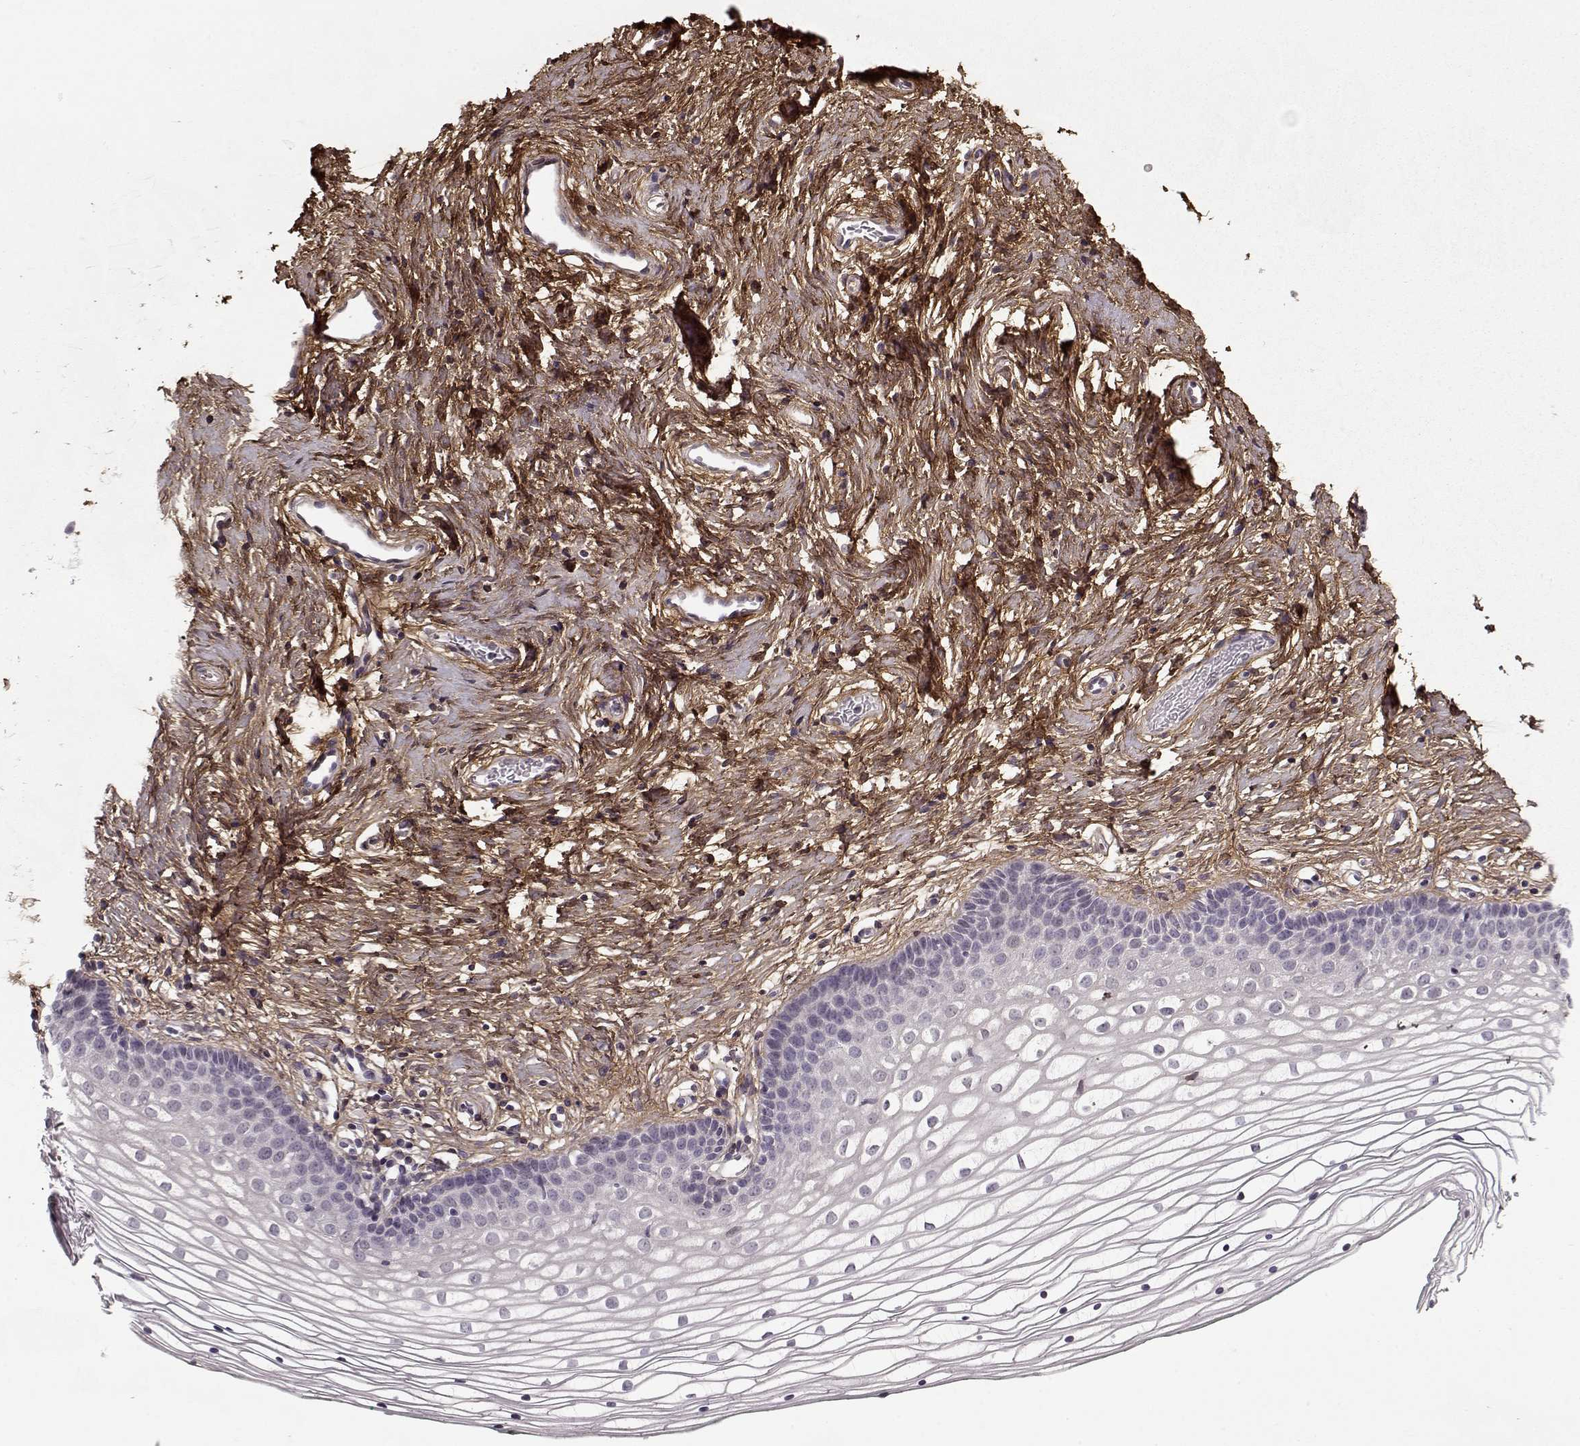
{"staining": {"intensity": "negative", "quantity": "none", "location": "none"}, "tissue": "vagina", "cell_type": "Squamous epithelial cells", "image_type": "normal", "snomed": [{"axis": "morphology", "description": "Normal tissue, NOS"}, {"axis": "topography", "description": "Vagina"}], "caption": "The image reveals no significant positivity in squamous epithelial cells of vagina.", "gene": "LUM", "patient": {"sex": "female", "age": 36}}